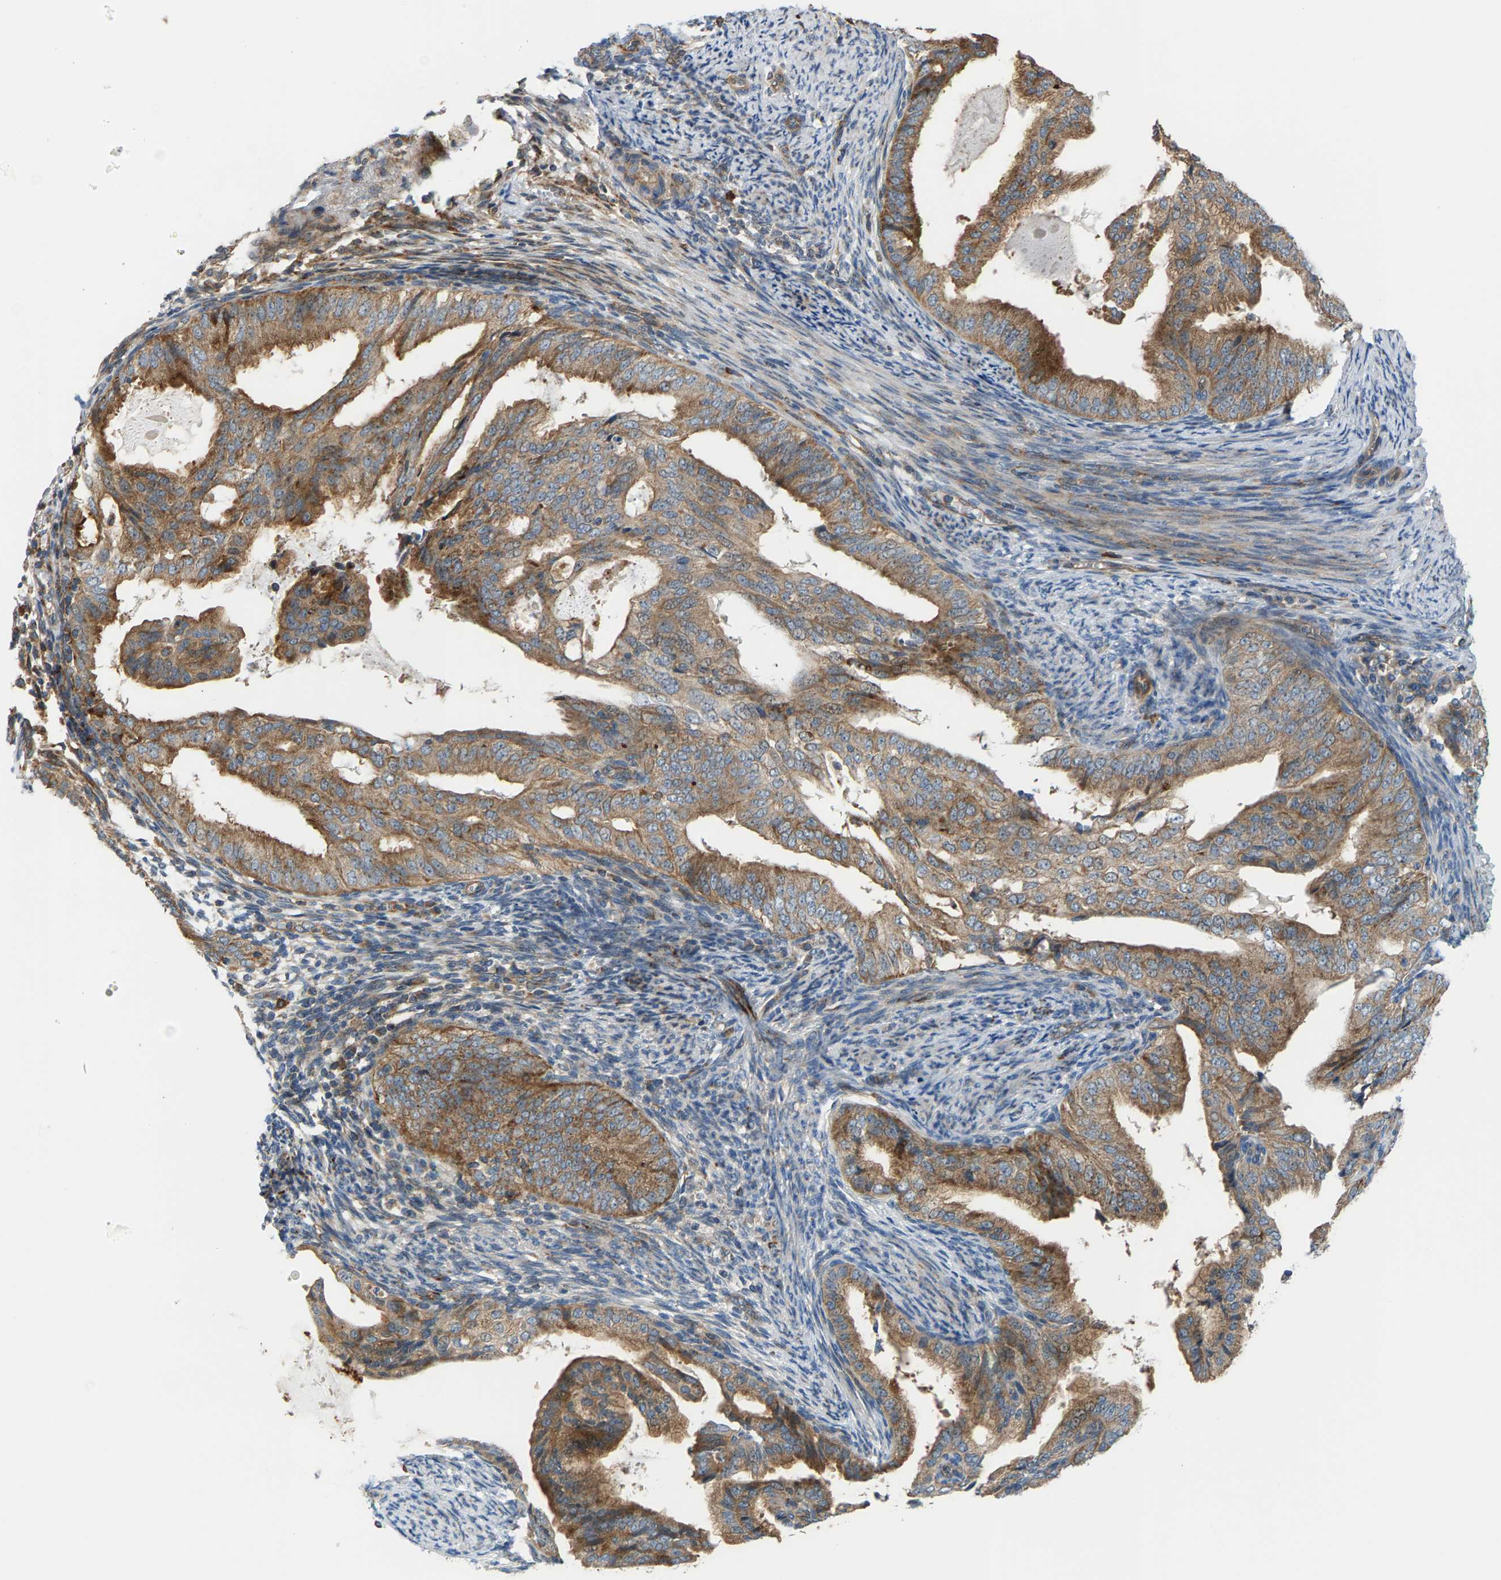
{"staining": {"intensity": "moderate", "quantity": ">75%", "location": "cytoplasmic/membranous"}, "tissue": "endometrial cancer", "cell_type": "Tumor cells", "image_type": "cancer", "snomed": [{"axis": "morphology", "description": "Adenocarcinoma, NOS"}, {"axis": "topography", "description": "Endometrium"}], "caption": "This is an image of immunohistochemistry staining of endometrial cancer (adenocarcinoma), which shows moderate positivity in the cytoplasmic/membranous of tumor cells.", "gene": "PDCL", "patient": {"sex": "female", "age": 58}}